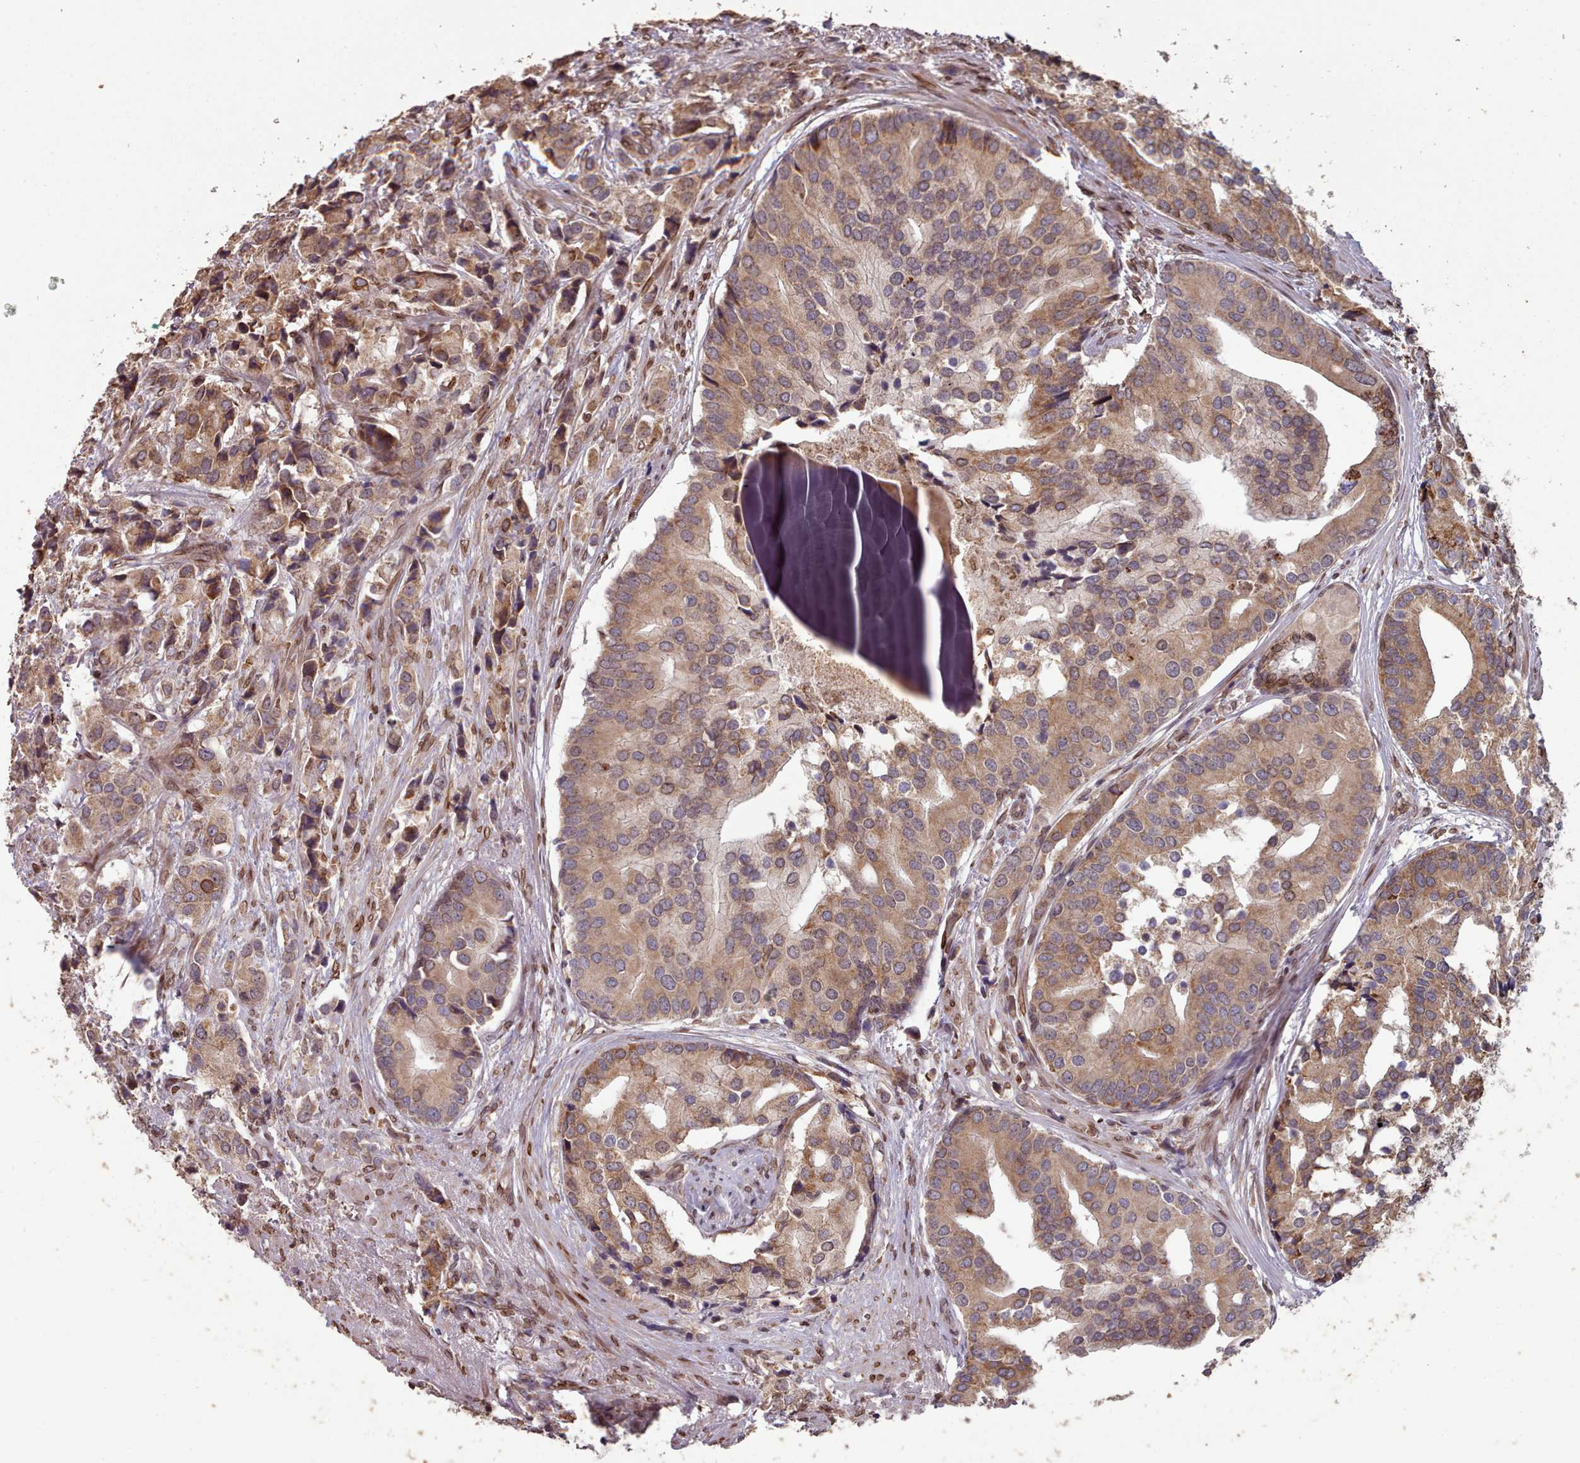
{"staining": {"intensity": "weak", "quantity": ">75%", "location": "cytoplasmic/membranous"}, "tissue": "prostate cancer", "cell_type": "Tumor cells", "image_type": "cancer", "snomed": [{"axis": "morphology", "description": "Adenocarcinoma, High grade"}, {"axis": "topography", "description": "Prostate"}], "caption": "Immunohistochemistry histopathology image of human high-grade adenocarcinoma (prostate) stained for a protein (brown), which displays low levels of weak cytoplasmic/membranous staining in approximately >75% of tumor cells.", "gene": "TOR1AIP1", "patient": {"sex": "male", "age": 62}}